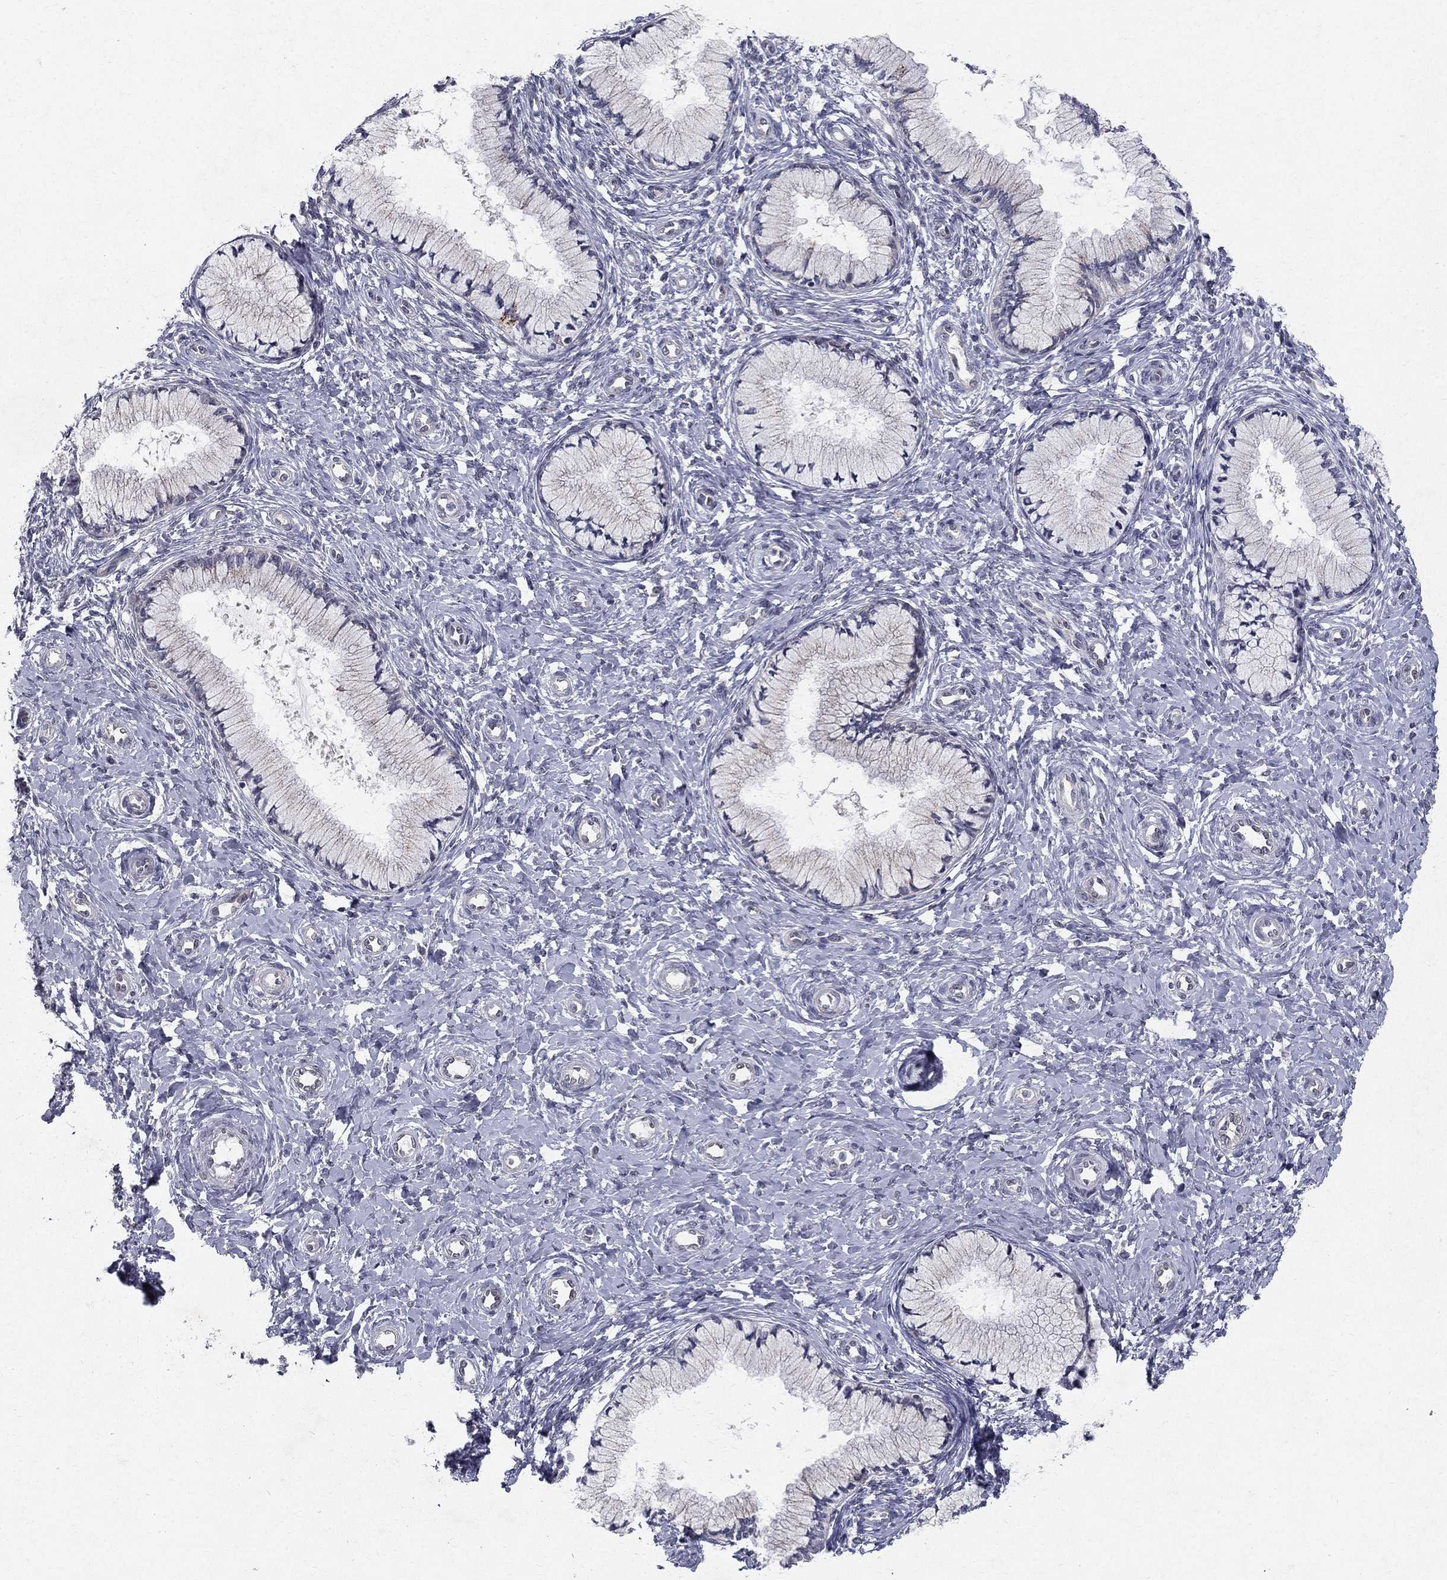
{"staining": {"intensity": "moderate", "quantity": "<25%", "location": "cytoplasmic/membranous"}, "tissue": "cervix", "cell_type": "Glandular cells", "image_type": "normal", "snomed": [{"axis": "morphology", "description": "Normal tissue, NOS"}, {"axis": "topography", "description": "Cervix"}], "caption": "Human cervix stained for a protein (brown) shows moderate cytoplasmic/membranous positive staining in approximately <25% of glandular cells.", "gene": "CLIC6", "patient": {"sex": "female", "age": 37}}